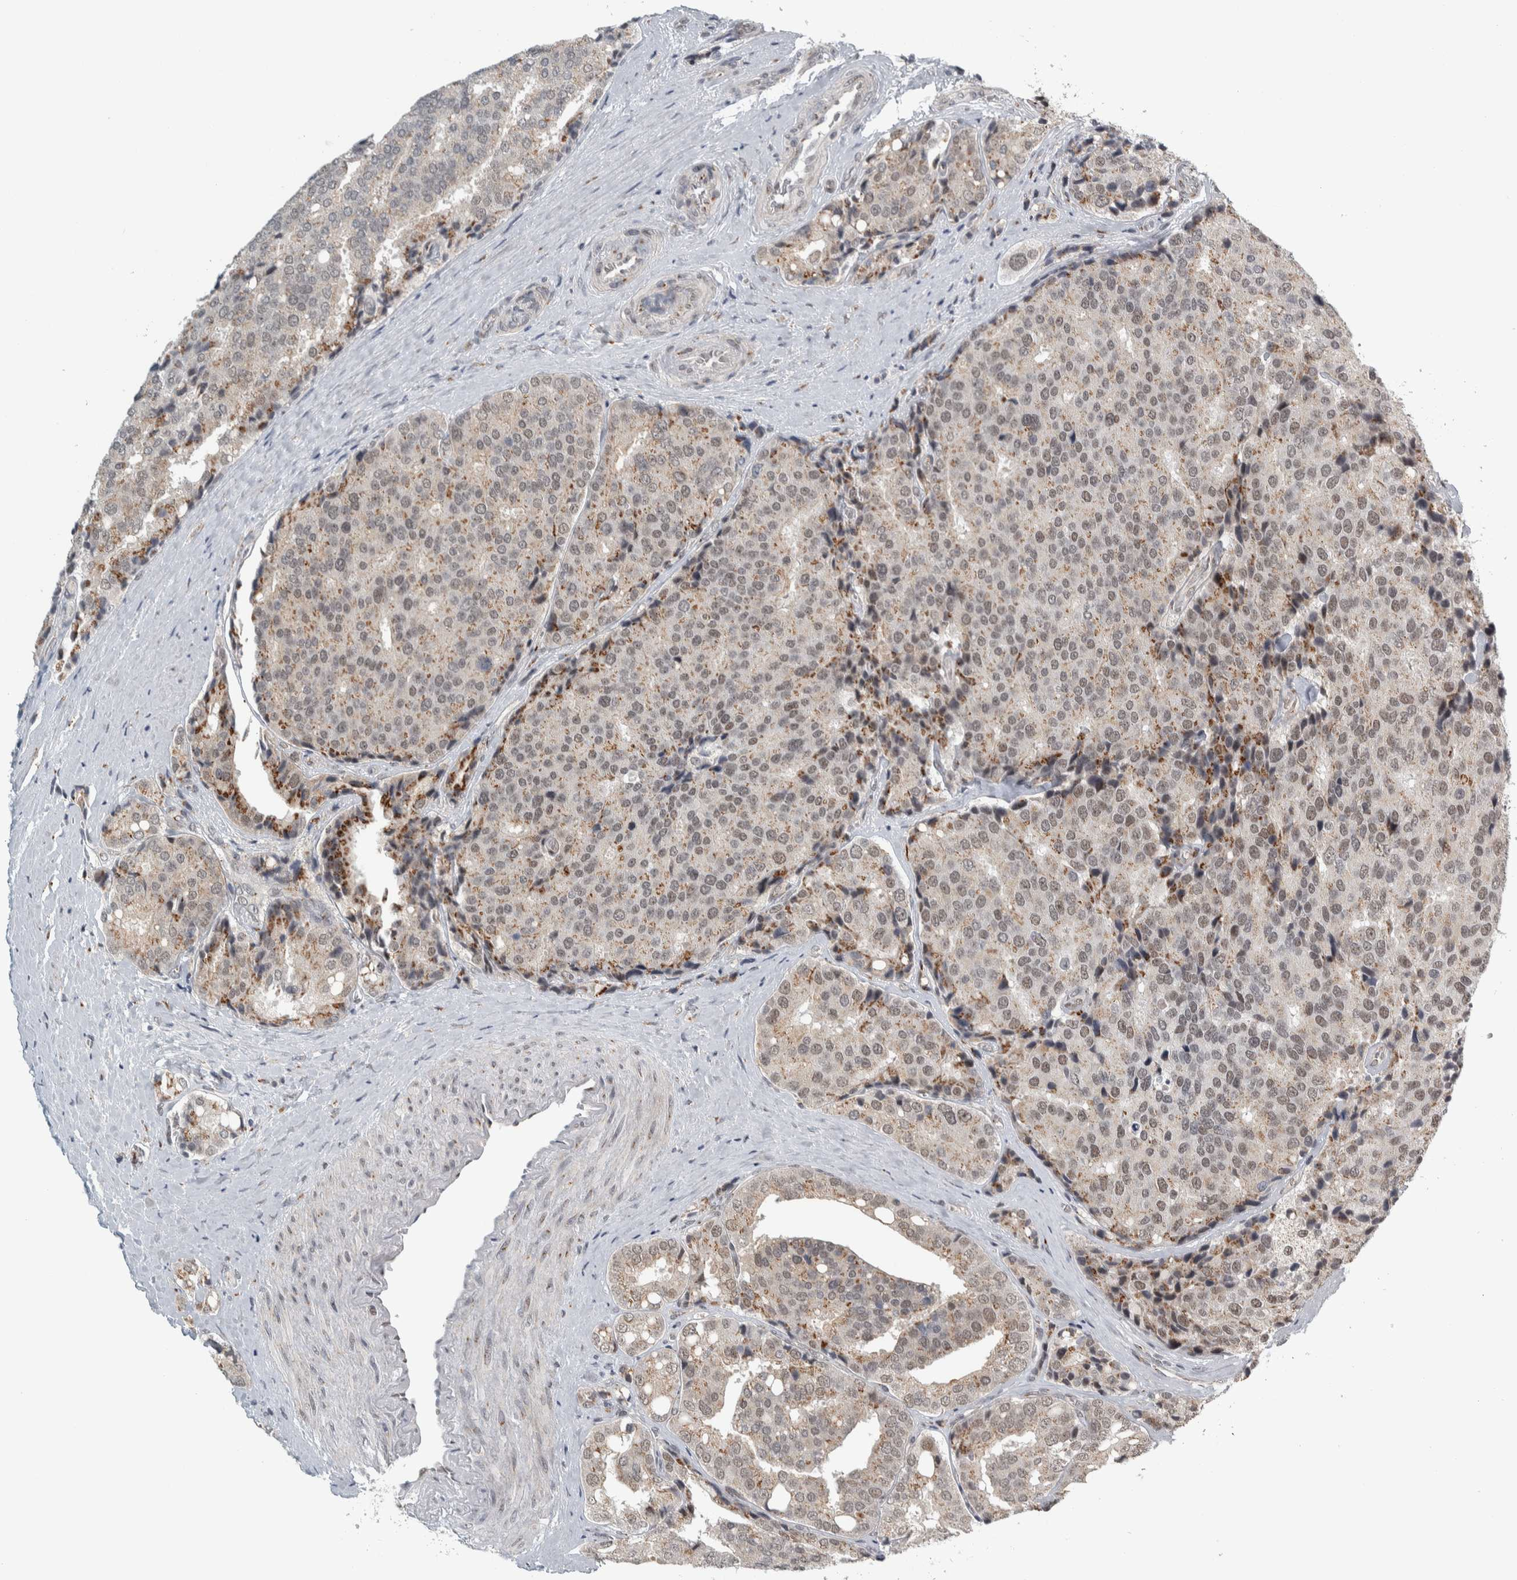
{"staining": {"intensity": "weak", "quantity": "25%-75%", "location": "cytoplasmic/membranous,nuclear"}, "tissue": "prostate cancer", "cell_type": "Tumor cells", "image_type": "cancer", "snomed": [{"axis": "morphology", "description": "Adenocarcinoma, High grade"}, {"axis": "topography", "description": "Prostate"}], "caption": "Prostate cancer tissue reveals weak cytoplasmic/membranous and nuclear positivity in approximately 25%-75% of tumor cells, visualized by immunohistochemistry. Using DAB (brown) and hematoxylin (blue) stains, captured at high magnification using brightfield microscopy.", "gene": "ZMYND8", "patient": {"sex": "male", "age": 50}}